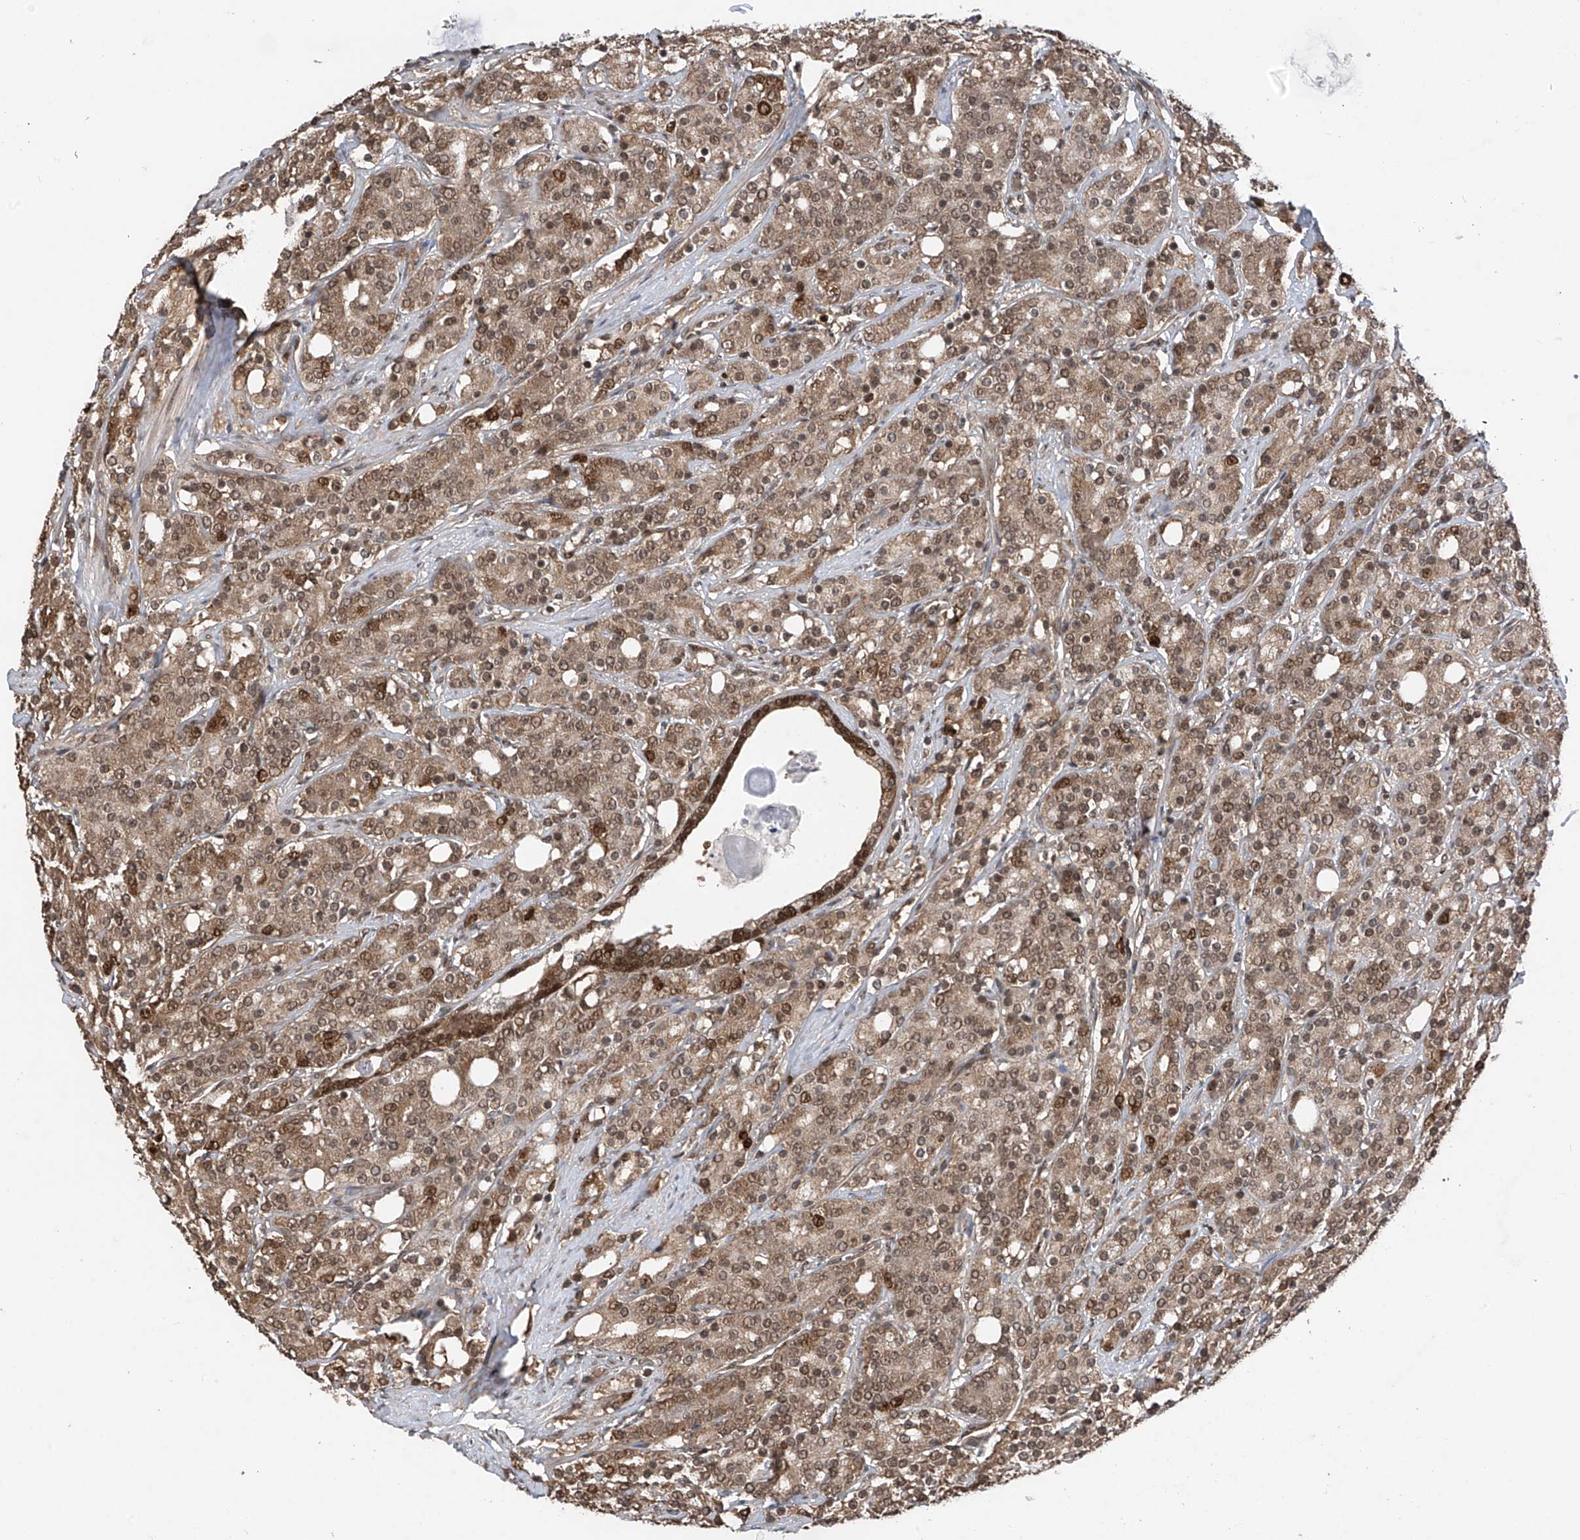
{"staining": {"intensity": "moderate", "quantity": ">75%", "location": "cytoplasmic/membranous,nuclear"}, "tissue": "prostate cancer", "cell_type": "Tumor cells", "image_type": "cancer", "snomed": [{"axis": "morphology", "description": "Adenocarcinoma, High grade"}, {"axis": "topography", "description": "Prostate"}], "caption": "There is medium levels of moderate cytoplasmic/membranous and nuclear staining in tumor cells of prostate cancer, as demonstrated by immunohistochemical staining (brown color).", "gene": "DNAJC9", "patient": {"sex": "male", "age": 62}}